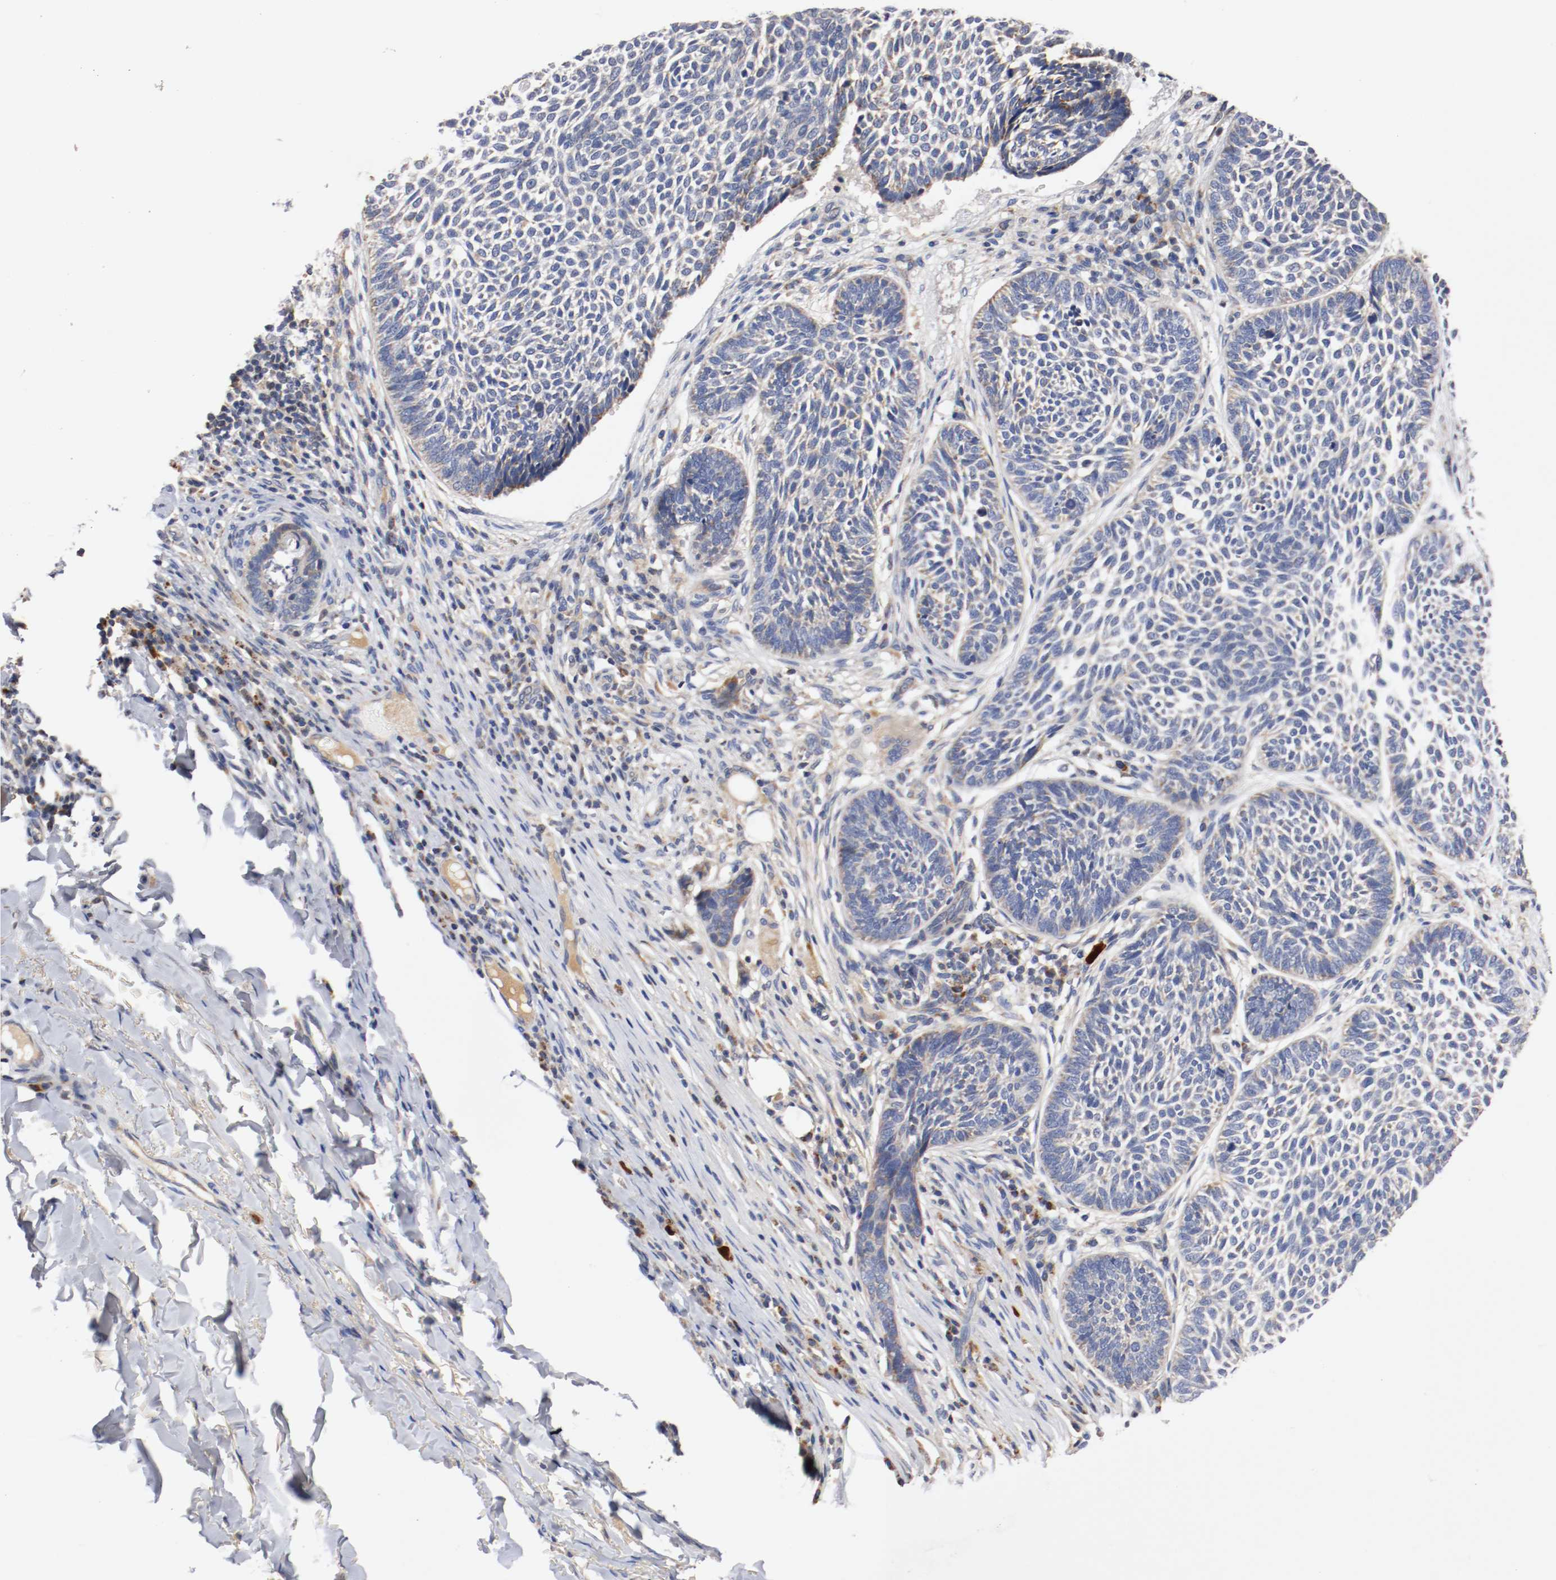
{"staining": {"intensity": "negative", "quantity": "none", "location": "none"}, "tissue": "skin cancer", "cell_type": "Tumor cells", "image_type": "cancer", "snomed": [{"axis": "morphology", "description": "Normal tissue, NOS"}, {"axis": "morphology", "description": "Basal cell carcinoma"}, {"axis": "topography", "description": "Skin"}], "caption": "Skin cancer was stained to show a protein in brown. There is no significant expression in tumor cells.", "gene": "PCSK6", "patient": {"sex": "male", "age": 87}}